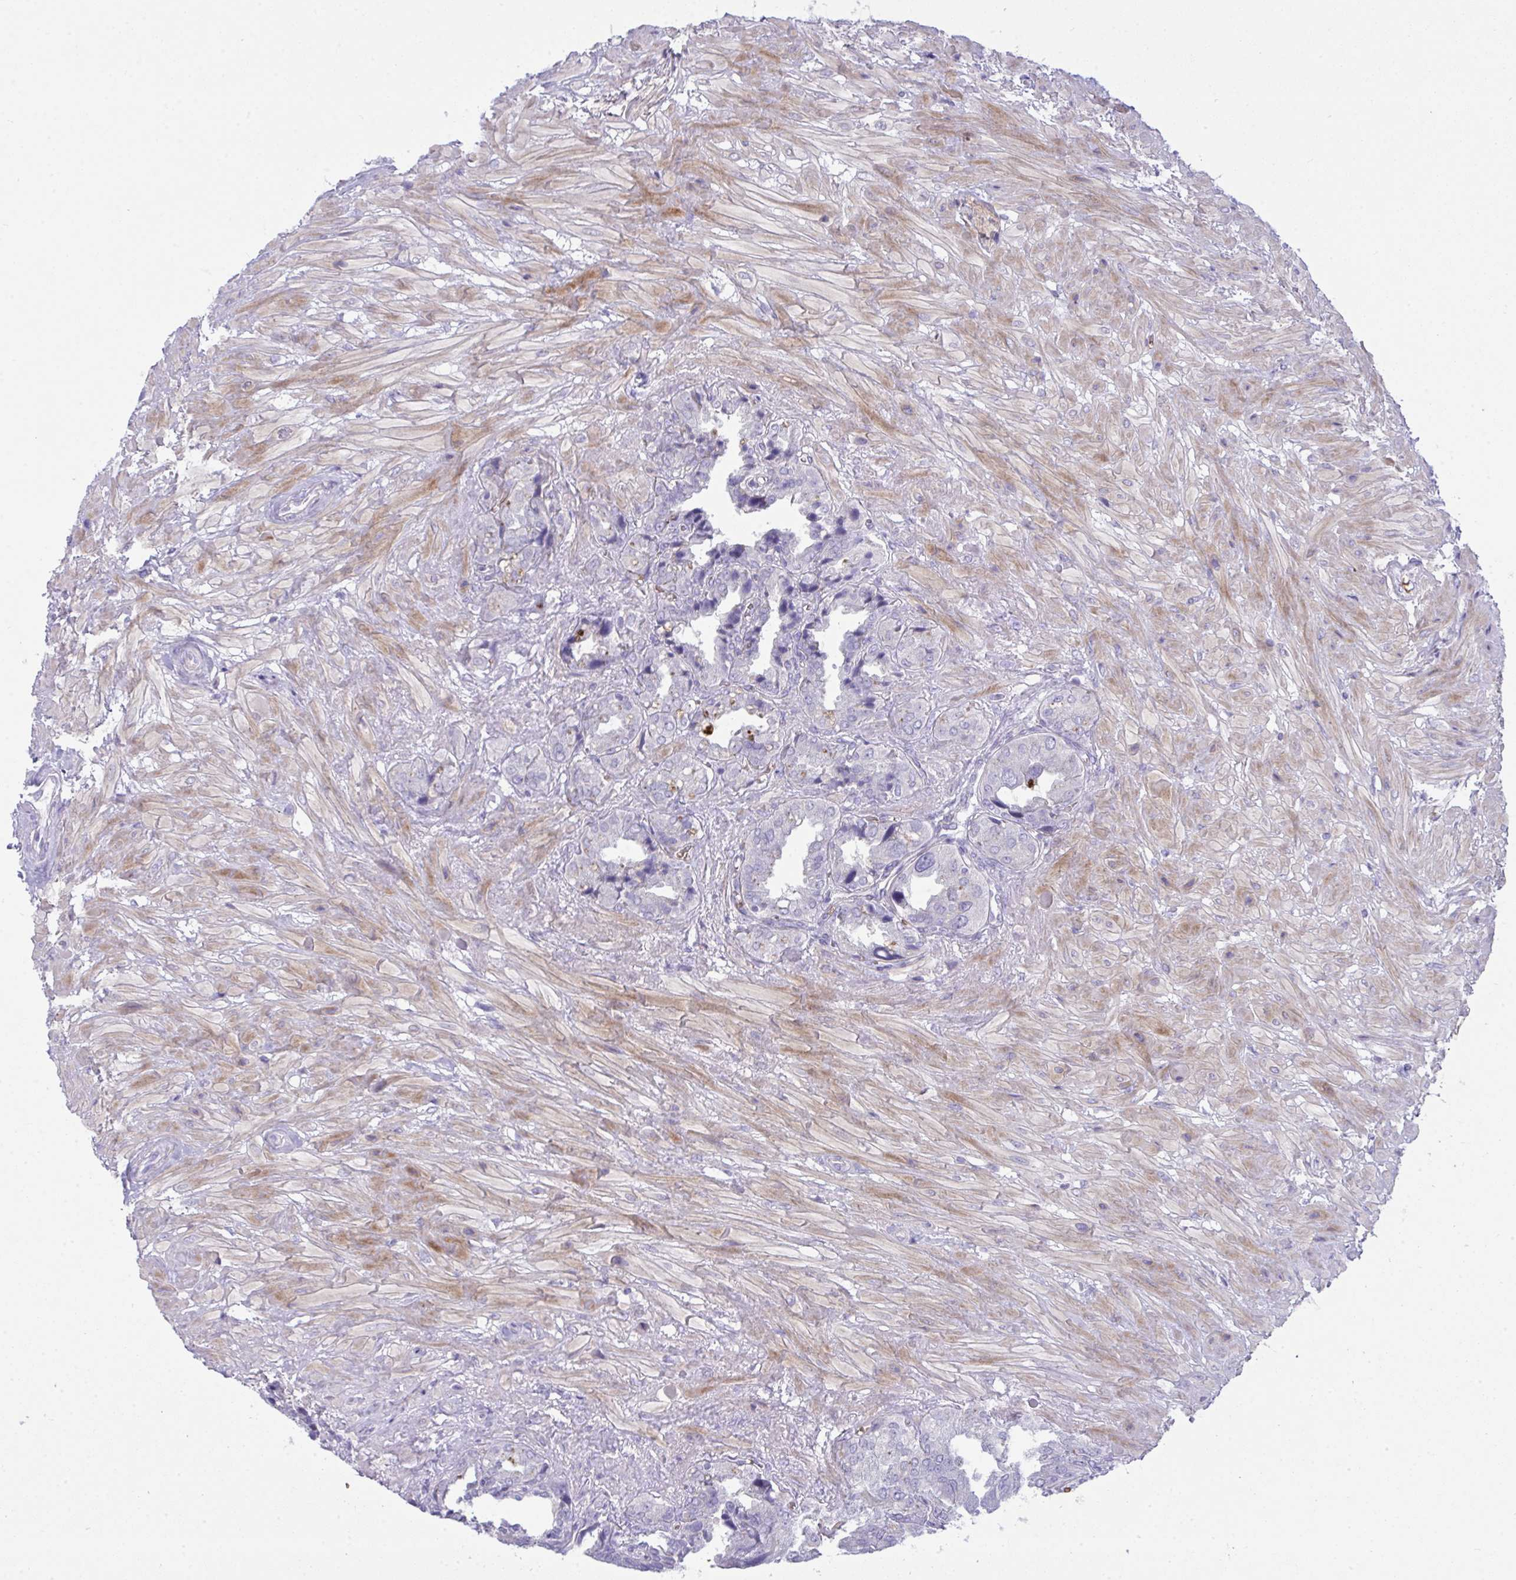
{"staining": {"intensity": "negative", "quantity": "none", "location": "none"}, "tissue": "seminal vesicle", "cell_type": "Glandular cells", "image_type": "normal", "snomed": [{"axis": "morphology", "description": "Normal tissue, NOS"}, {"axis": "topography", "description": "Seminal veicle"}], "caption": "IHC photomicrograph of benign seminal vesicle stained for a protein (brown), which shows no expression in glandular cells.", "gene": "SPTB", "patient": {"sex": "male", "age": 55}}